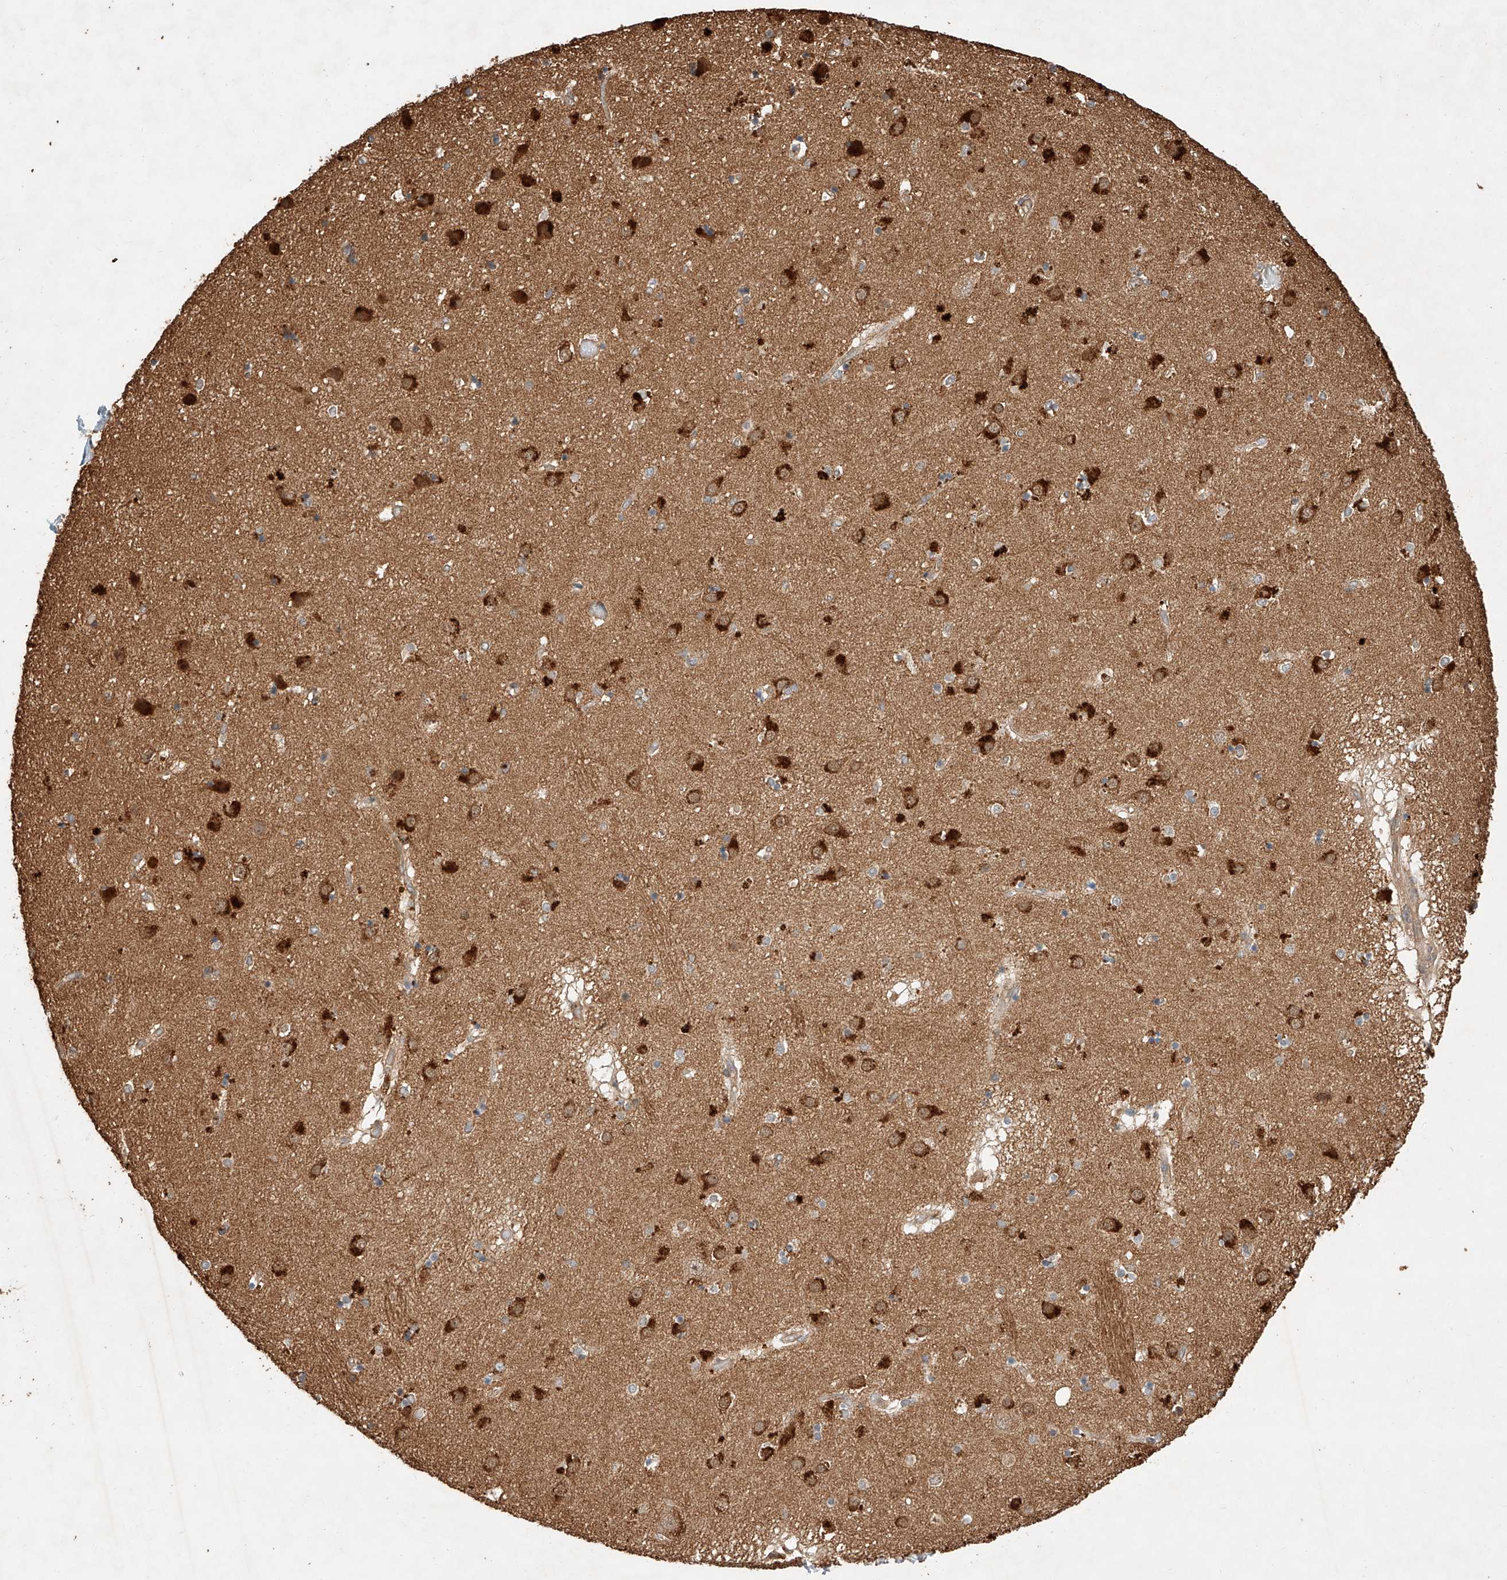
{"staining": {"intensity": "weak", "quantity": "<25%", "location": "cytoplasmic/membranous"}, "tissue": "caudate", "cell_type": "Glial cells", "image_type": "normal", "snomed": [{"axis": "morphology", "description": "Normal tissue, NOS"}, {"axis": "topography", "description": "Lateral ventricle wall"}], "caption": "An immunohistochemistry photomicrograph of benign caudate is shown. There is no staining in glial cells of caudate. (Stains: DAB immunohistochemistry (IHC) with hematoxylin counter stain, Microscopy: brightfield microscopy at high magnification).", "gene": "GHDC", "patient": {"sex": "male", "age": 70}}